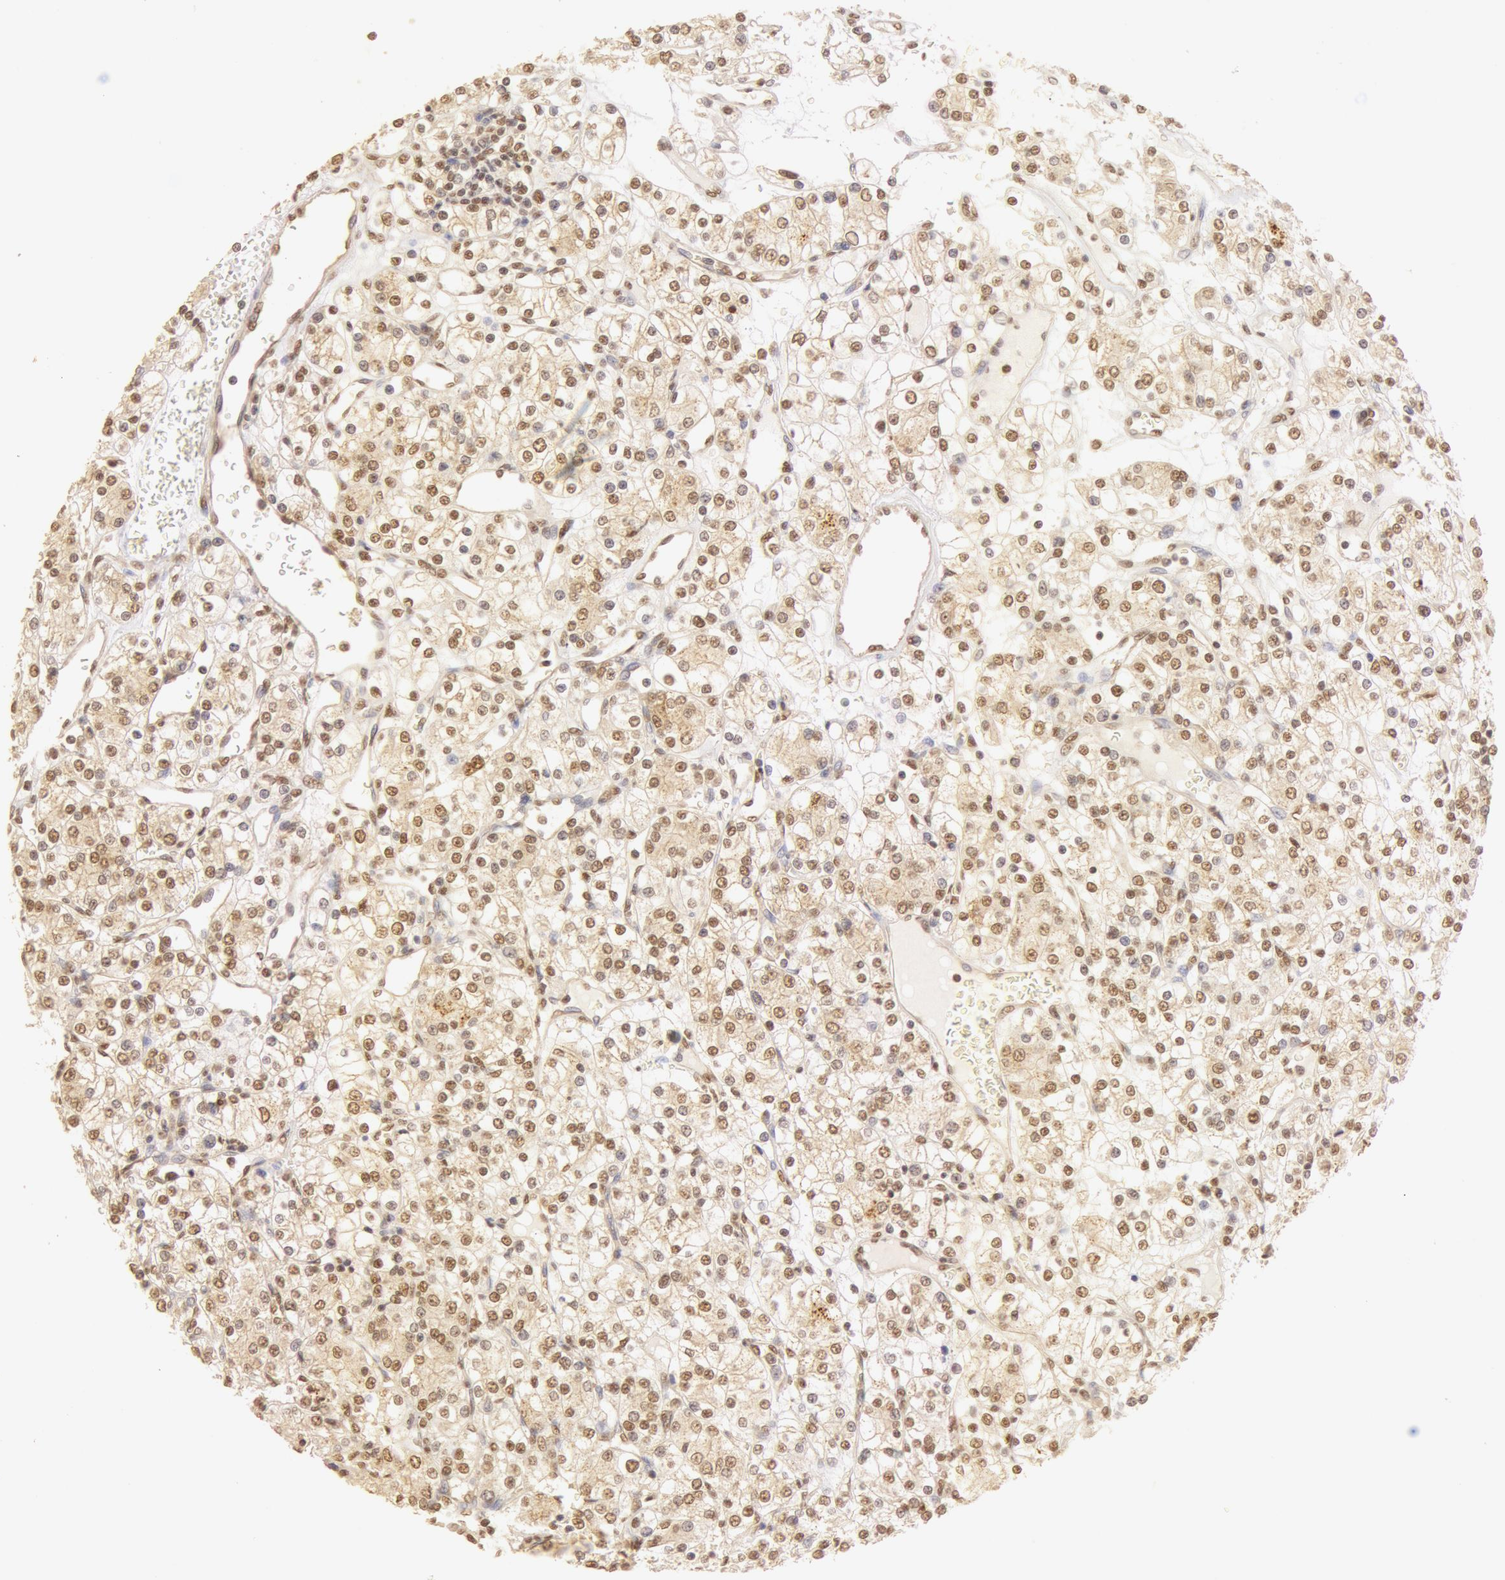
{"staining": {"intensity": "moderate", "quantity": ">75%", "location": "cytoplasmic/membranous,nuclear"}, "tissue": "renal cancer", "cell_type": "Tumor cells", "image_type": "cancer", "snomed": [{"axis": "morphology", "description": "Adenocarcinoma, NOS"}, {"axis": "topography", "description": "Kidney"}], "caption": "Protein expression analysis of human renal cancer reveals moderate cytoplasmic/membranous and nuclear positivity in about >75% of tumor cells. The staining is performed using DAB (3,3'-diaminobenzidine) brown chromogen to label protein expression. The nuclei are counter-stained blue using hematoxylin.", "gene": "SNRNP70", "patient": {"sex": "female", "age": 62}}